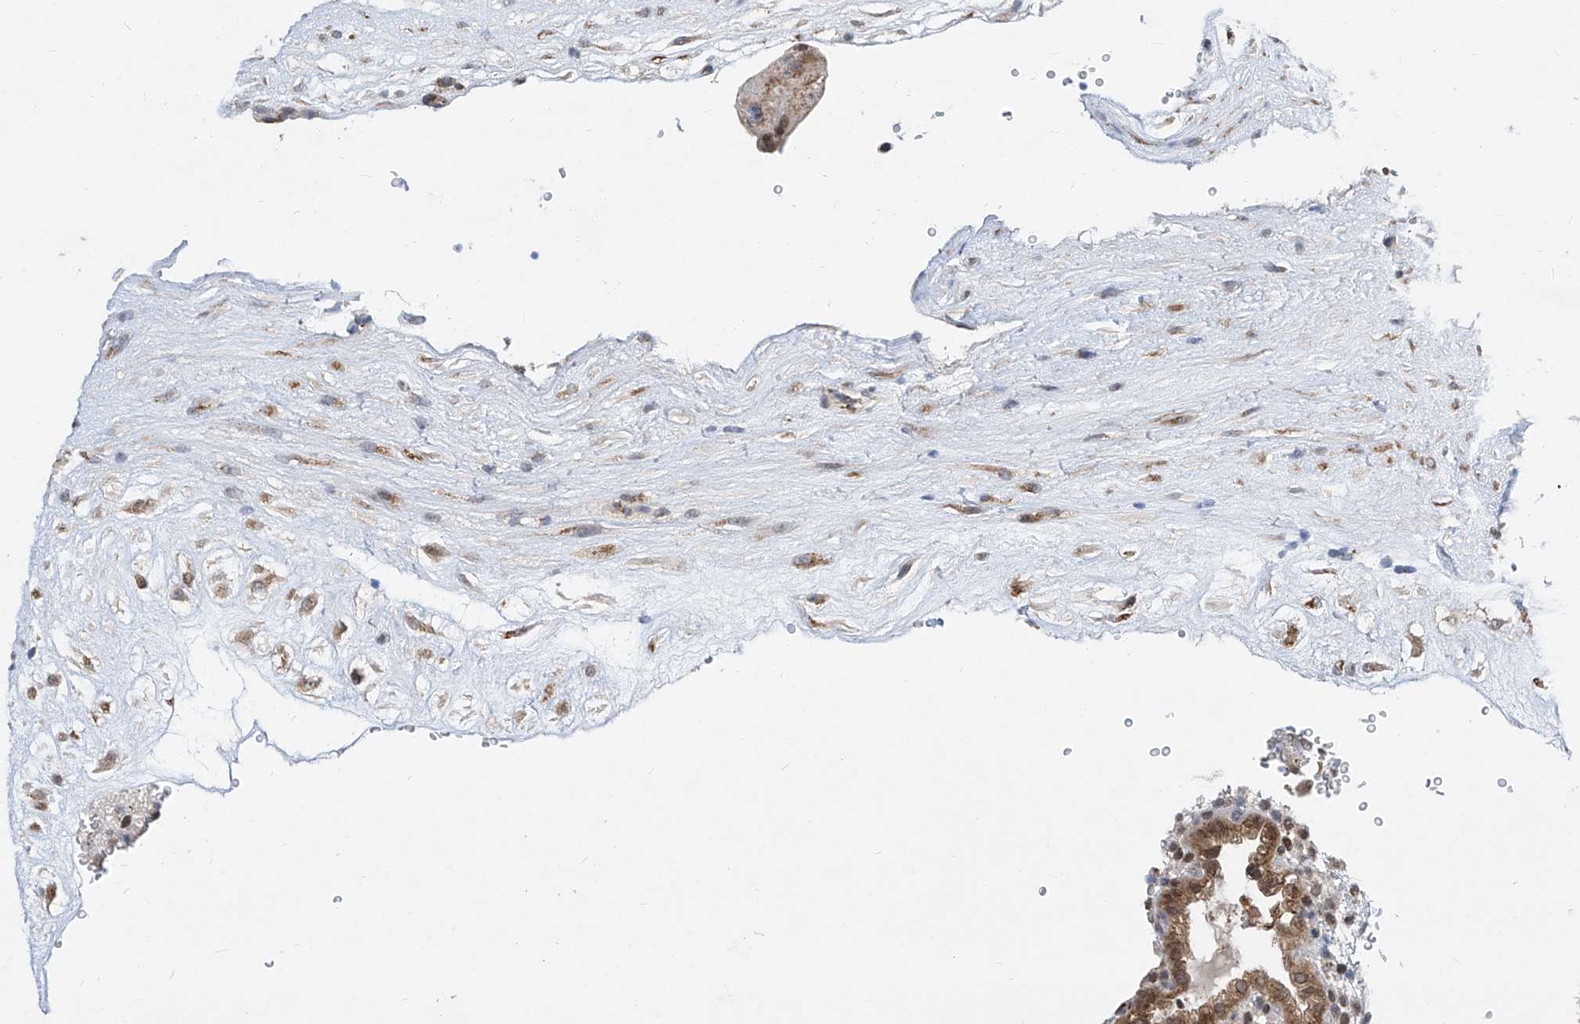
{"staining": {"intensity": "moderate", "quantity": ">75%", "location": "nuclear"}, "tissue": "placenta", "cell_type": "Decidual cells", "image_type": "normal", "snomed": [{"axis": "morphology", "description": "Normal tissue, NOS"}, {"axis": "topography", "description": "Placenta"}], "caption": "Decidual cells reveal medium levels of moderate nuclear positivity in about >75% of cells in normal placenta.", "gene": "CETN1", "patient": {"sex": "female", "age": 18}}